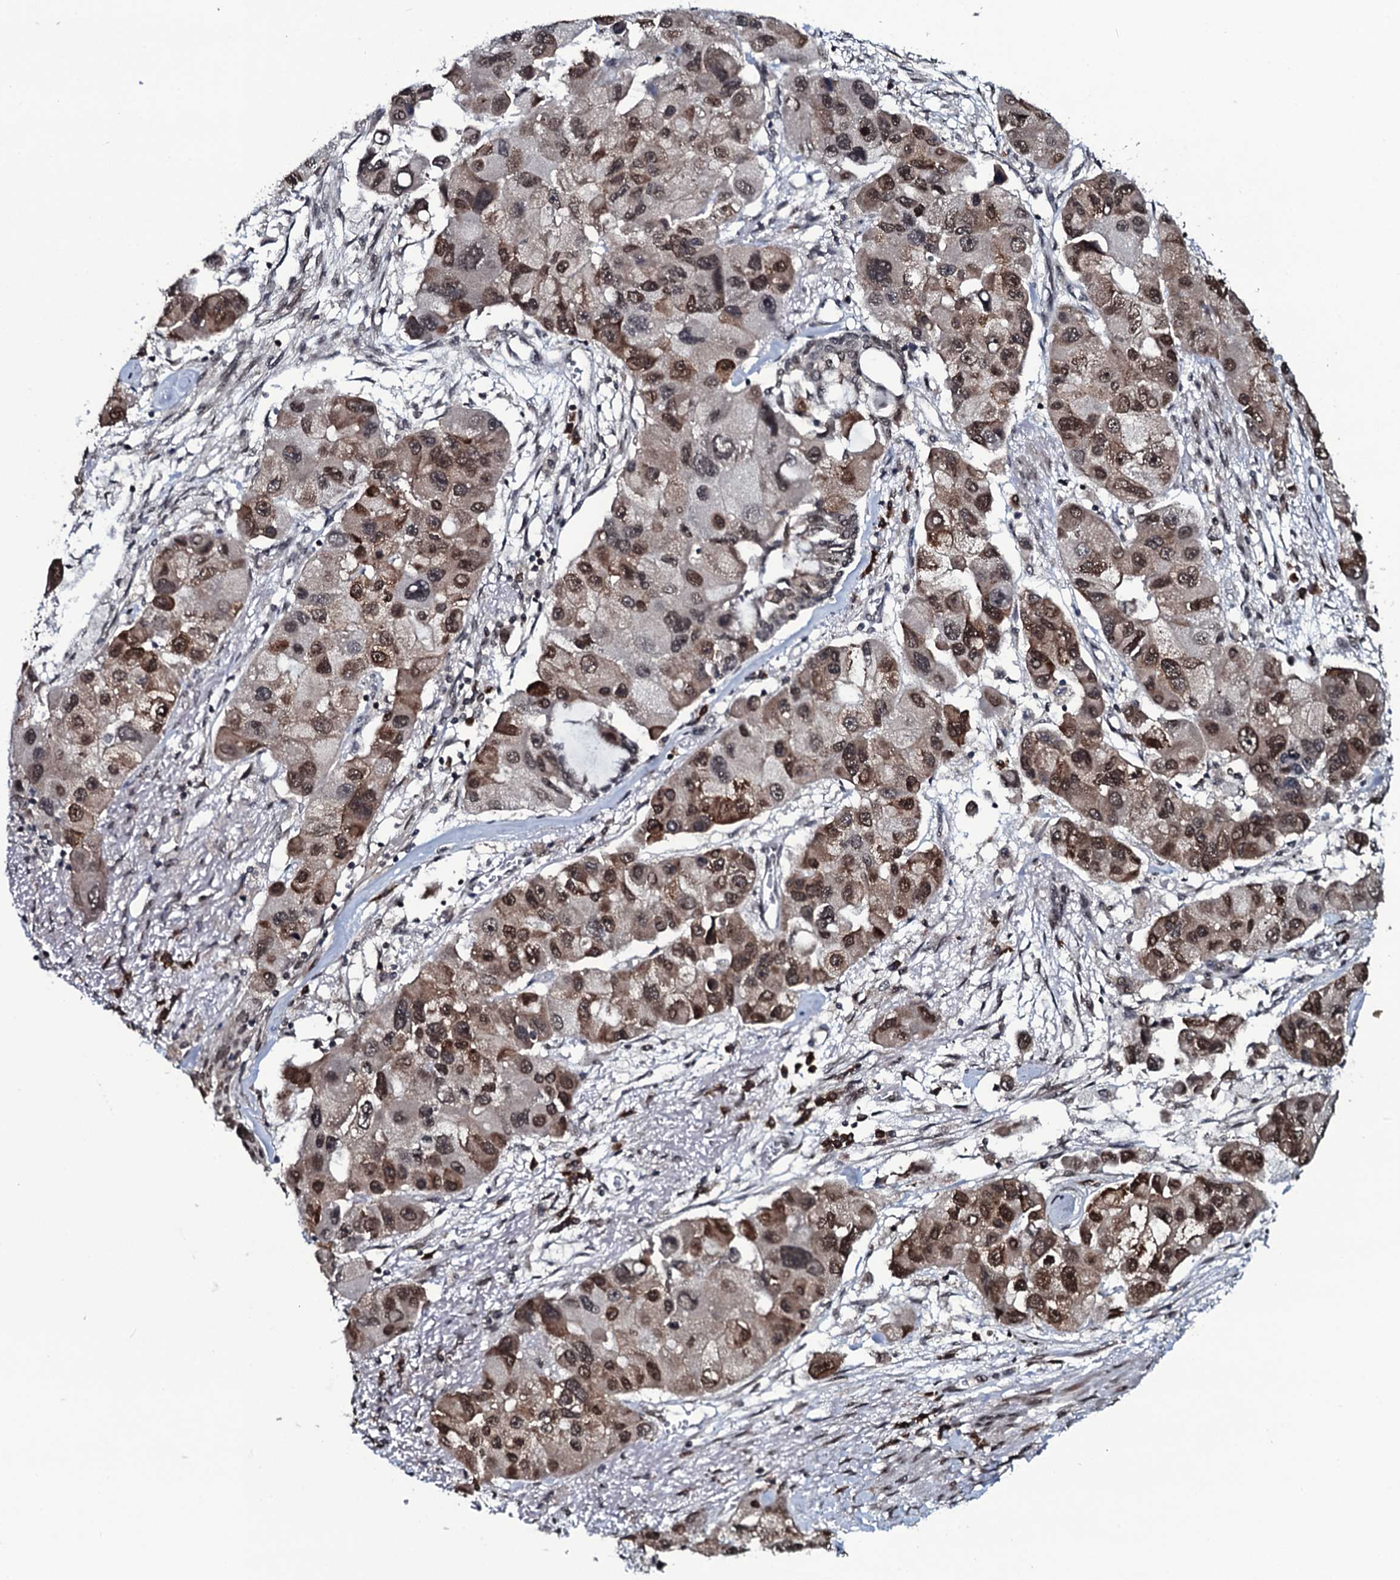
{"staining": {"intensity": "moderate", "quantity": ">75%", "location": "nuclear"}, "tissue": "lung cancer", "cell_type": "Tumor cells", "image_type": "cancer", "snomed": [{"axis": "morphology", "description": "Adenocarcinoma, NOS"}, {"axis": "topography", "description": "Lung"}], "caption": "This image shows IHC staining of lung cancer, with medium moderate nuclear staining in approximately >75% of tumor cells.", "gene": "HDDC3", "patient": {"sex": "female", "age": 54}}